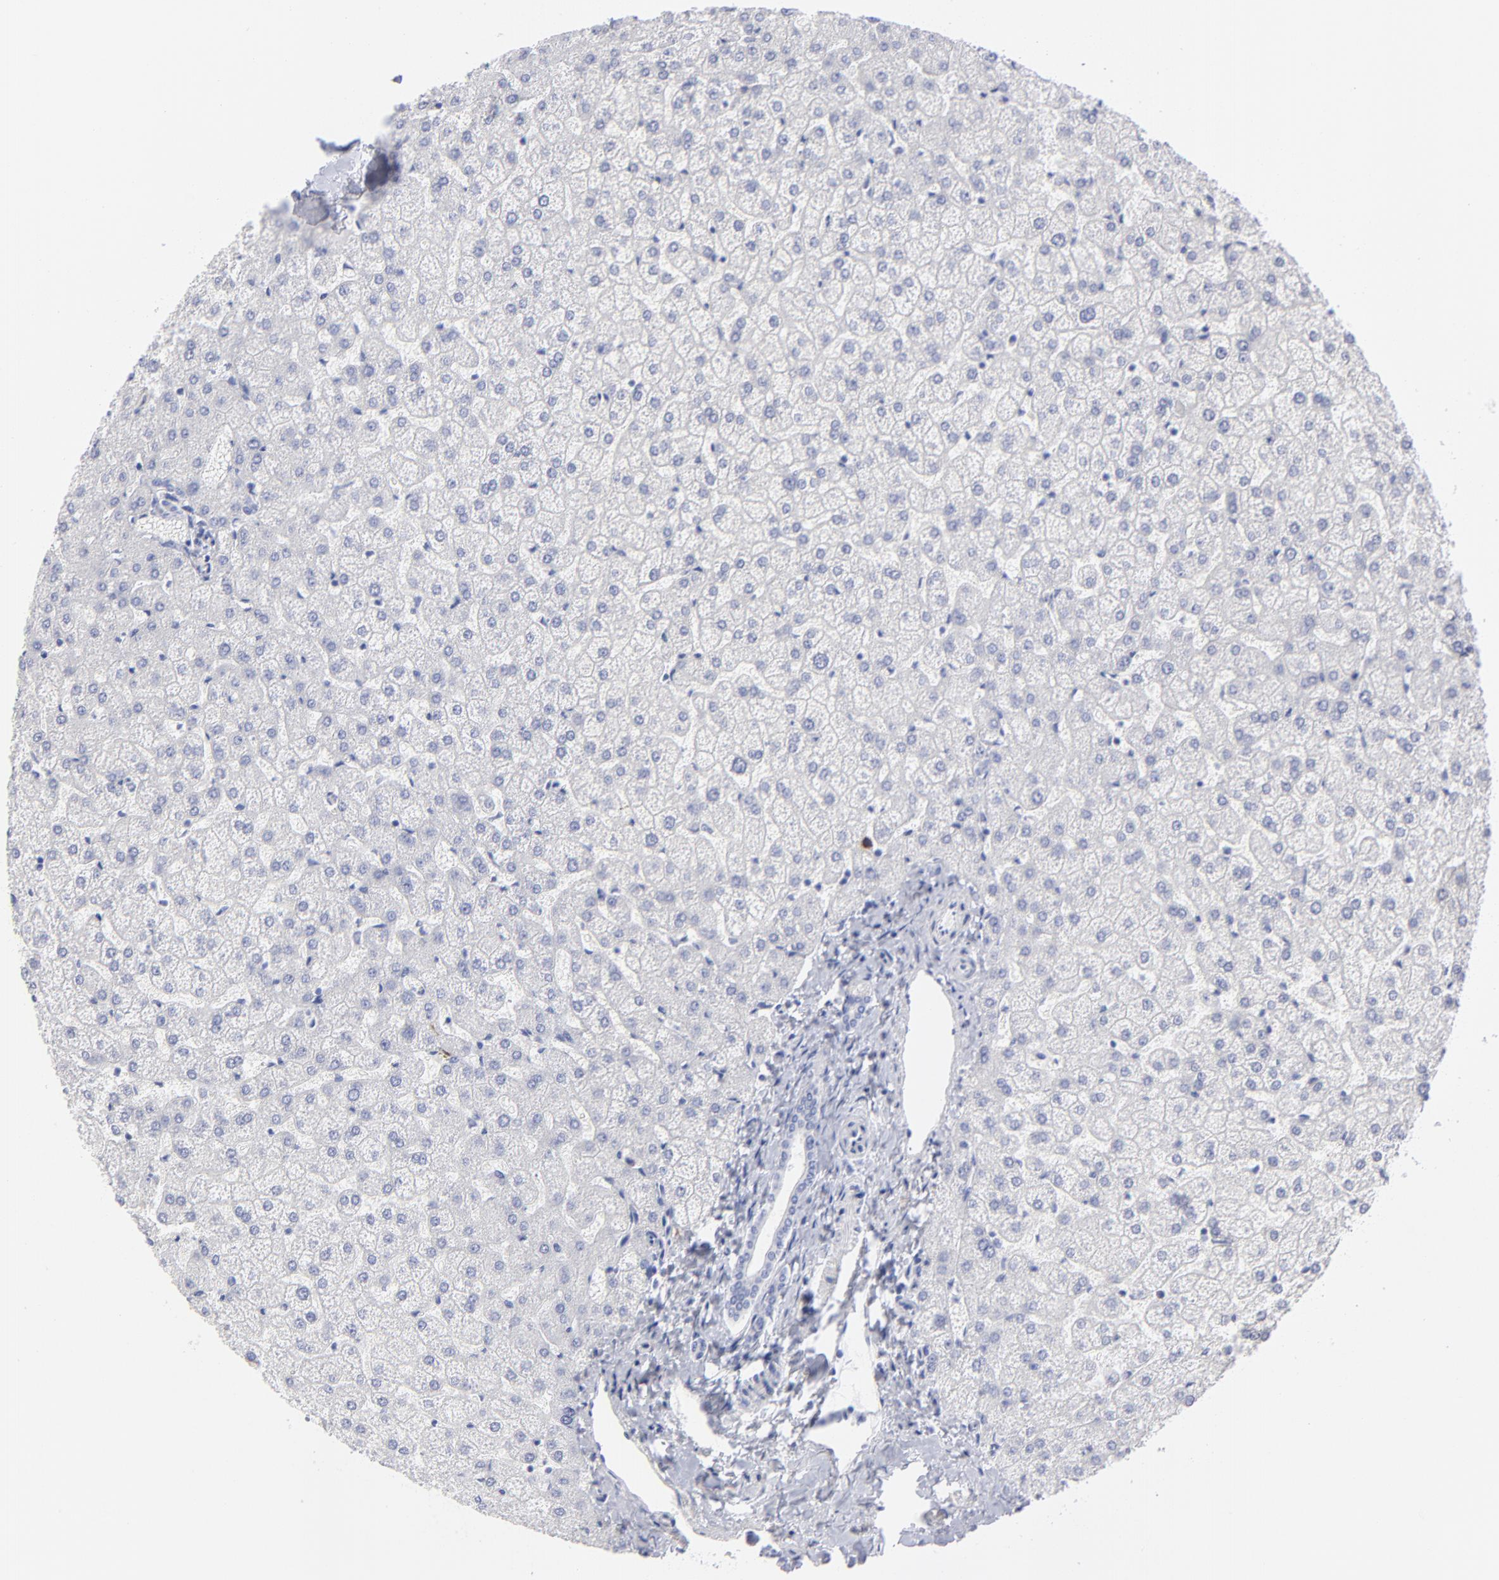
{"staining": {"intensity": "negative", "quantity": "none", "location": "none"}, "tissue": "liver", "cell_type": "Cholangiocytes", "image_type": "normal", "snomed": [{"axis": "morphology", "description": "Normal tissue, NOS"}, {"axis": "topography", "description": "Liver"}], "caption": "The image demonstrates no significant staining in cholangiocytes of liver. (DAB immunohistochemistry (IHC), high magnification).", "gene": "CCNB1", "patient": {"sex": "female", "age": 32}}